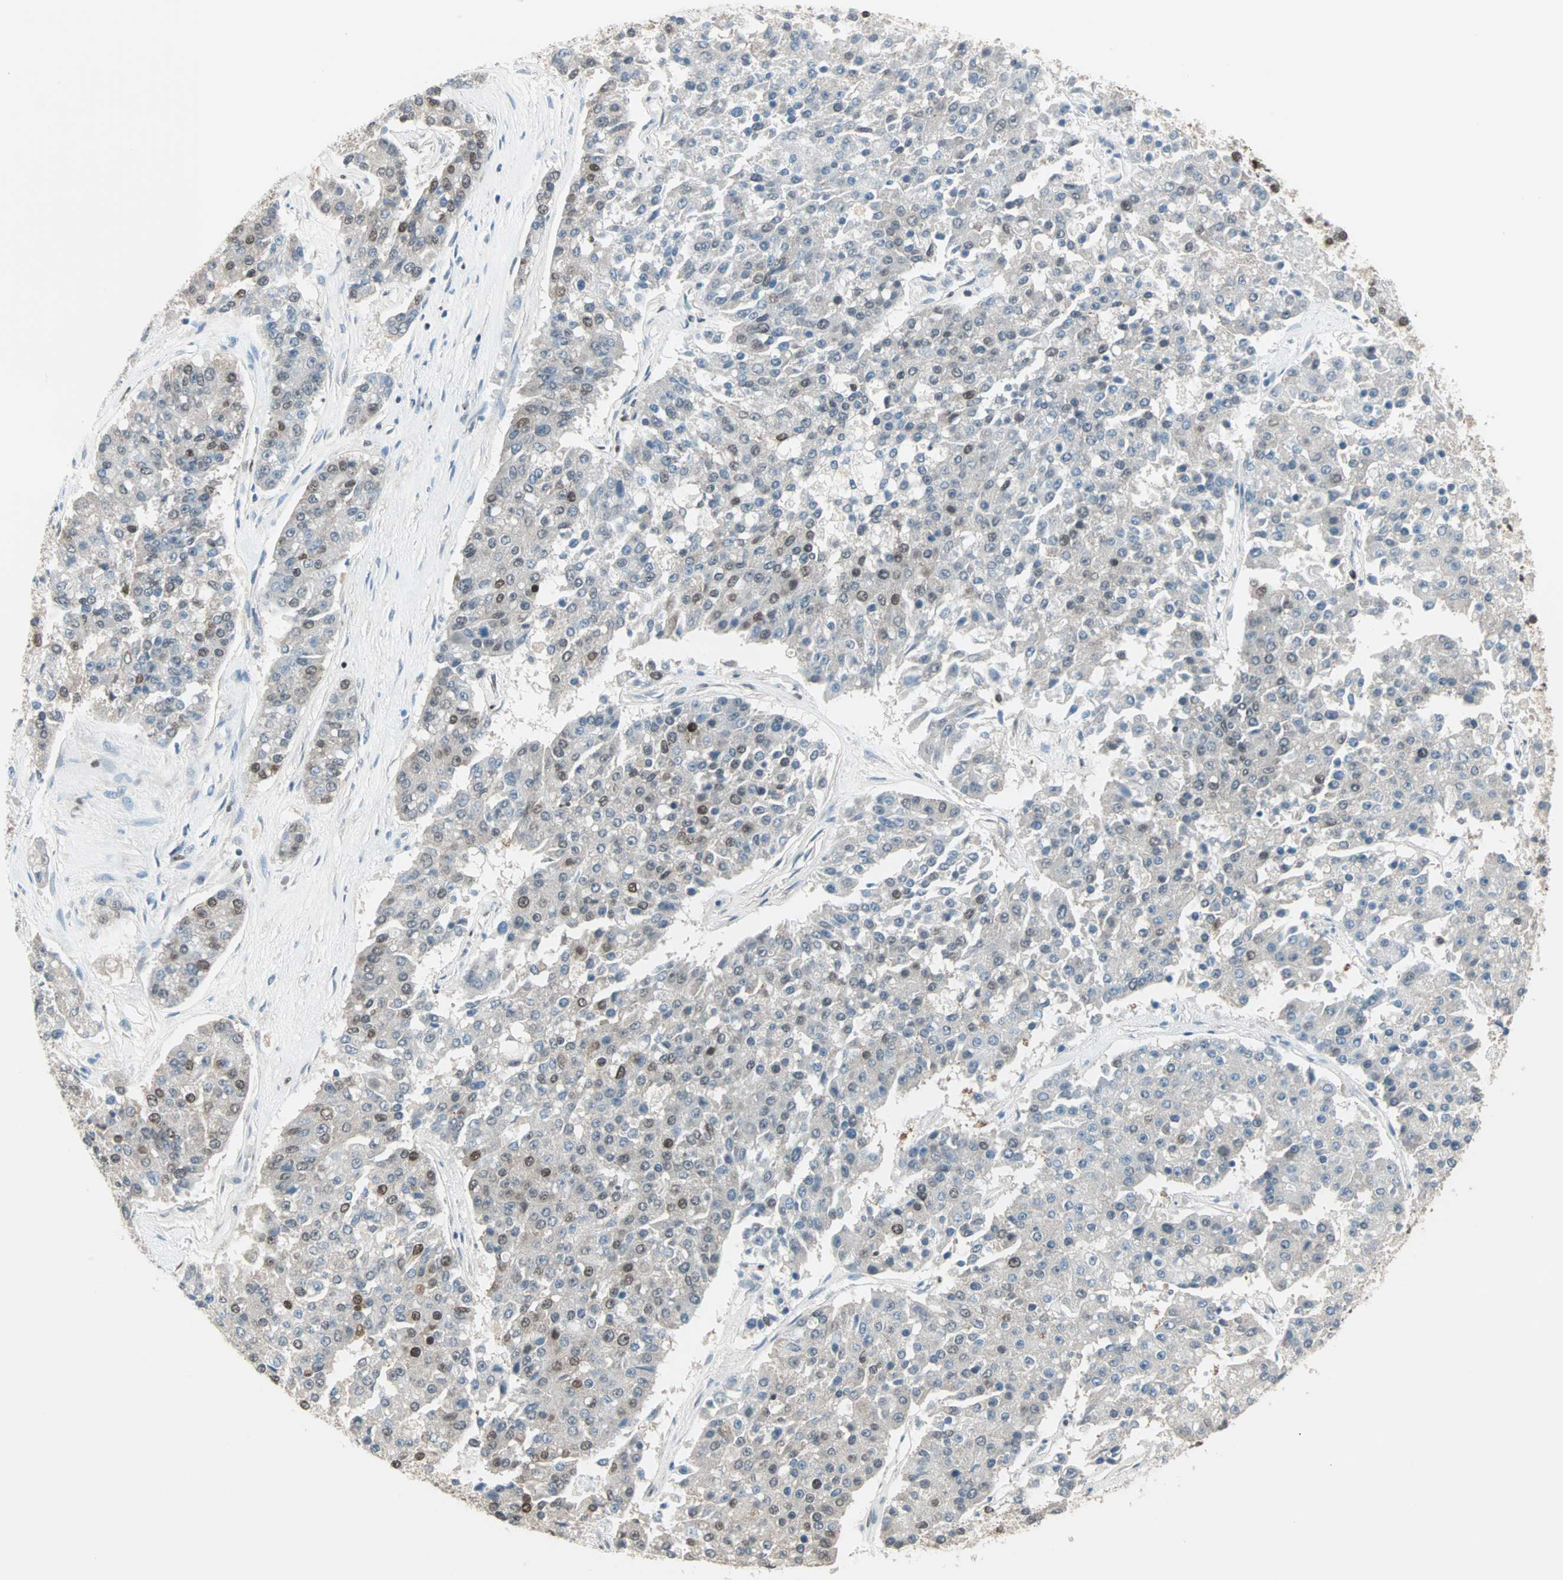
{"staining": {"intensity": "moderate", "quantity": "<25%", "location": "nuclear"}, "tissue": "pancreatic cancer", "cell_type": "Tumor cells", "image_type": "cancer", "snomed": [{"axis": "morphology", "description": "Adenocarcinoma, NOS"}, {"axis": "topography", "description": "Pancreas"}], "caption": "Moderate nuclear staining is identified in about <25% of tumor cells in pancreatic cancer (adenocarcinoma).", "gene": "DAZAP1", "patient": {"sex": "male", "age": 50}}